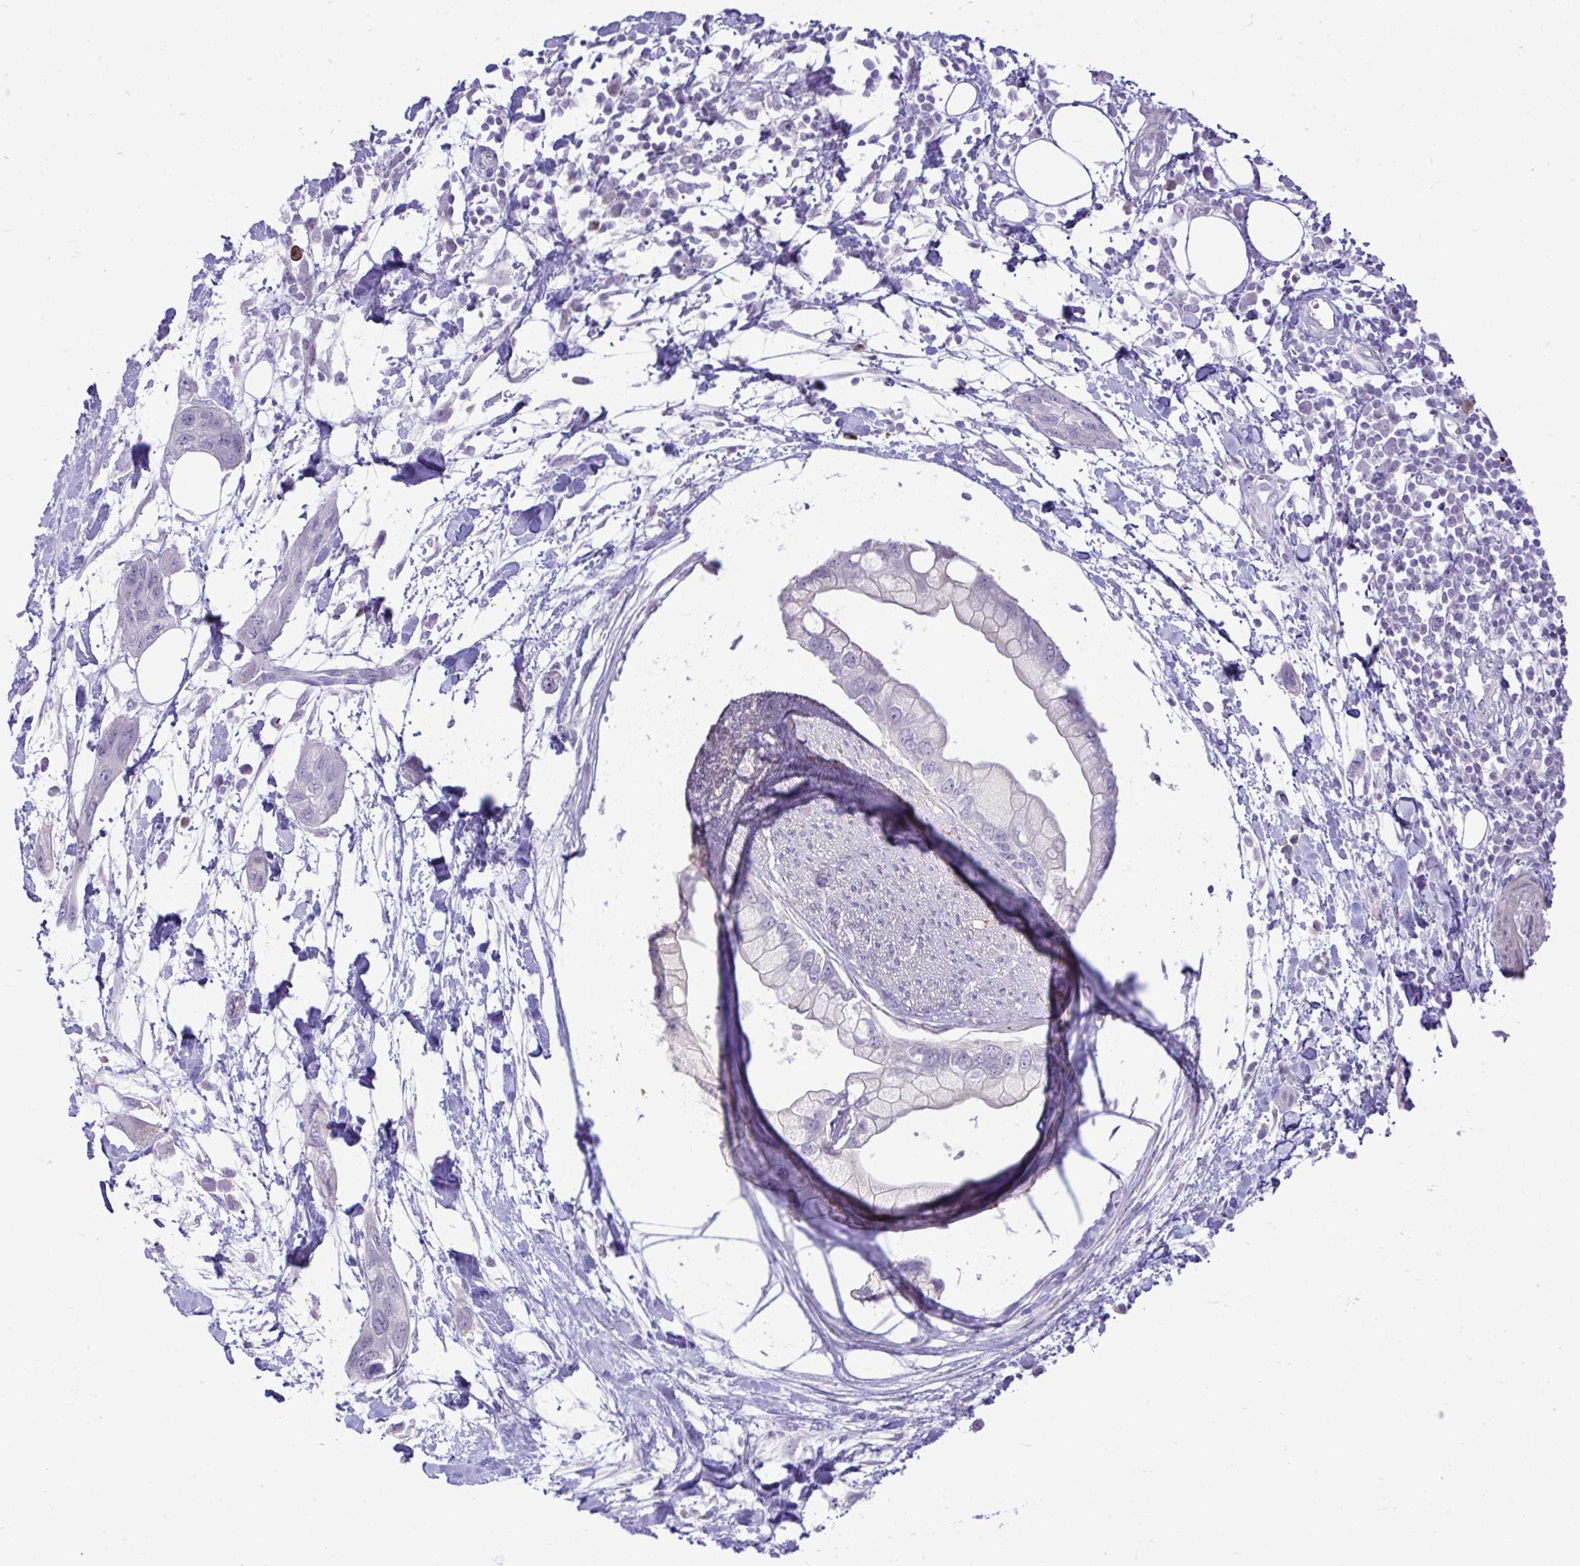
{"staining": {"intensity": "negative", "quantity": "none", "location": "none"}, "tissue": "pancreatic cancer", "cell_type": "Tumor cells", "image_type": "cancer", "snomed": [{"axis": "morphology", "description": "Adenocarcinoma, NOS"}, {"axis": "topography", "description": "Pancreas"}], "caption": "Immunohistochemistry (IHC) micrograph of neoplastic tissue: pancreatic adenocarcinoma stained with DAB displays no significant protein staining in tumor cells.", "gene": "SPAG1", "patient": {"sex": "female", "age": 73}}